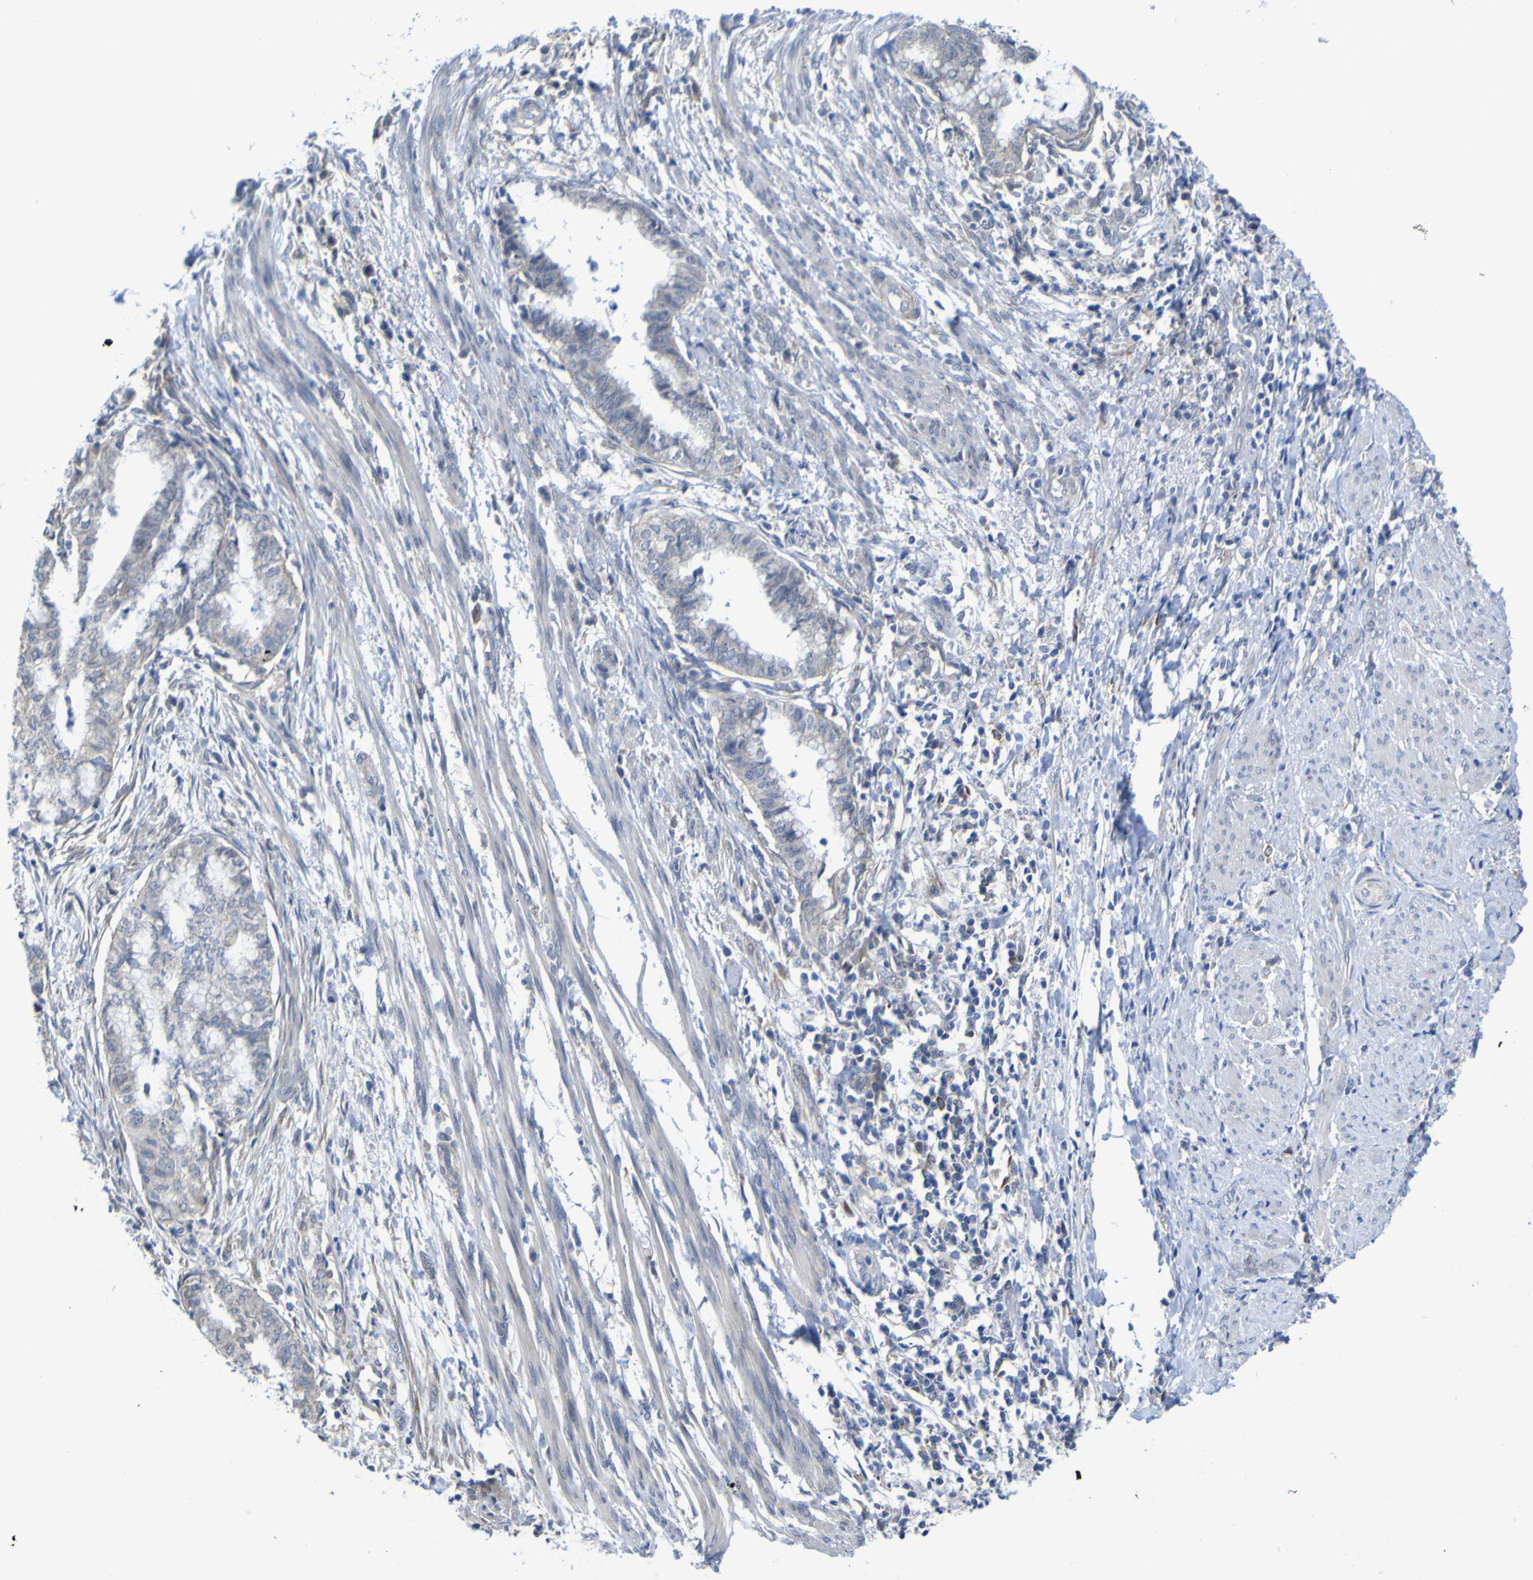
{"staining": {"intensity": "negative", "quantity": "none", "location": "none"}, "tissue": "endometrial cancer", "cell_type": "Tumor cells", "image_type": "cancer", "snomed": [{"axis": "morphology", "description": "Necrosis, NOS"}, {"axis": "morphology", "description": "Adenocarcinoma, NOS"}, {"axis": "topography", "description": "Endometrium"}], "caption": "This is a histopathology image of immunohistochemistry (IHC) staining of endometrial adenocarcinoma, which shows no staining in tumor cells. Brightfield microscopy of immunohistochemistry (IHC) stained with DAB (brown) and hematoxylin (blue), captured at high magnification.", "gene": "TNFRSF11A", "patient": {"sex": "female", "age": 79}}